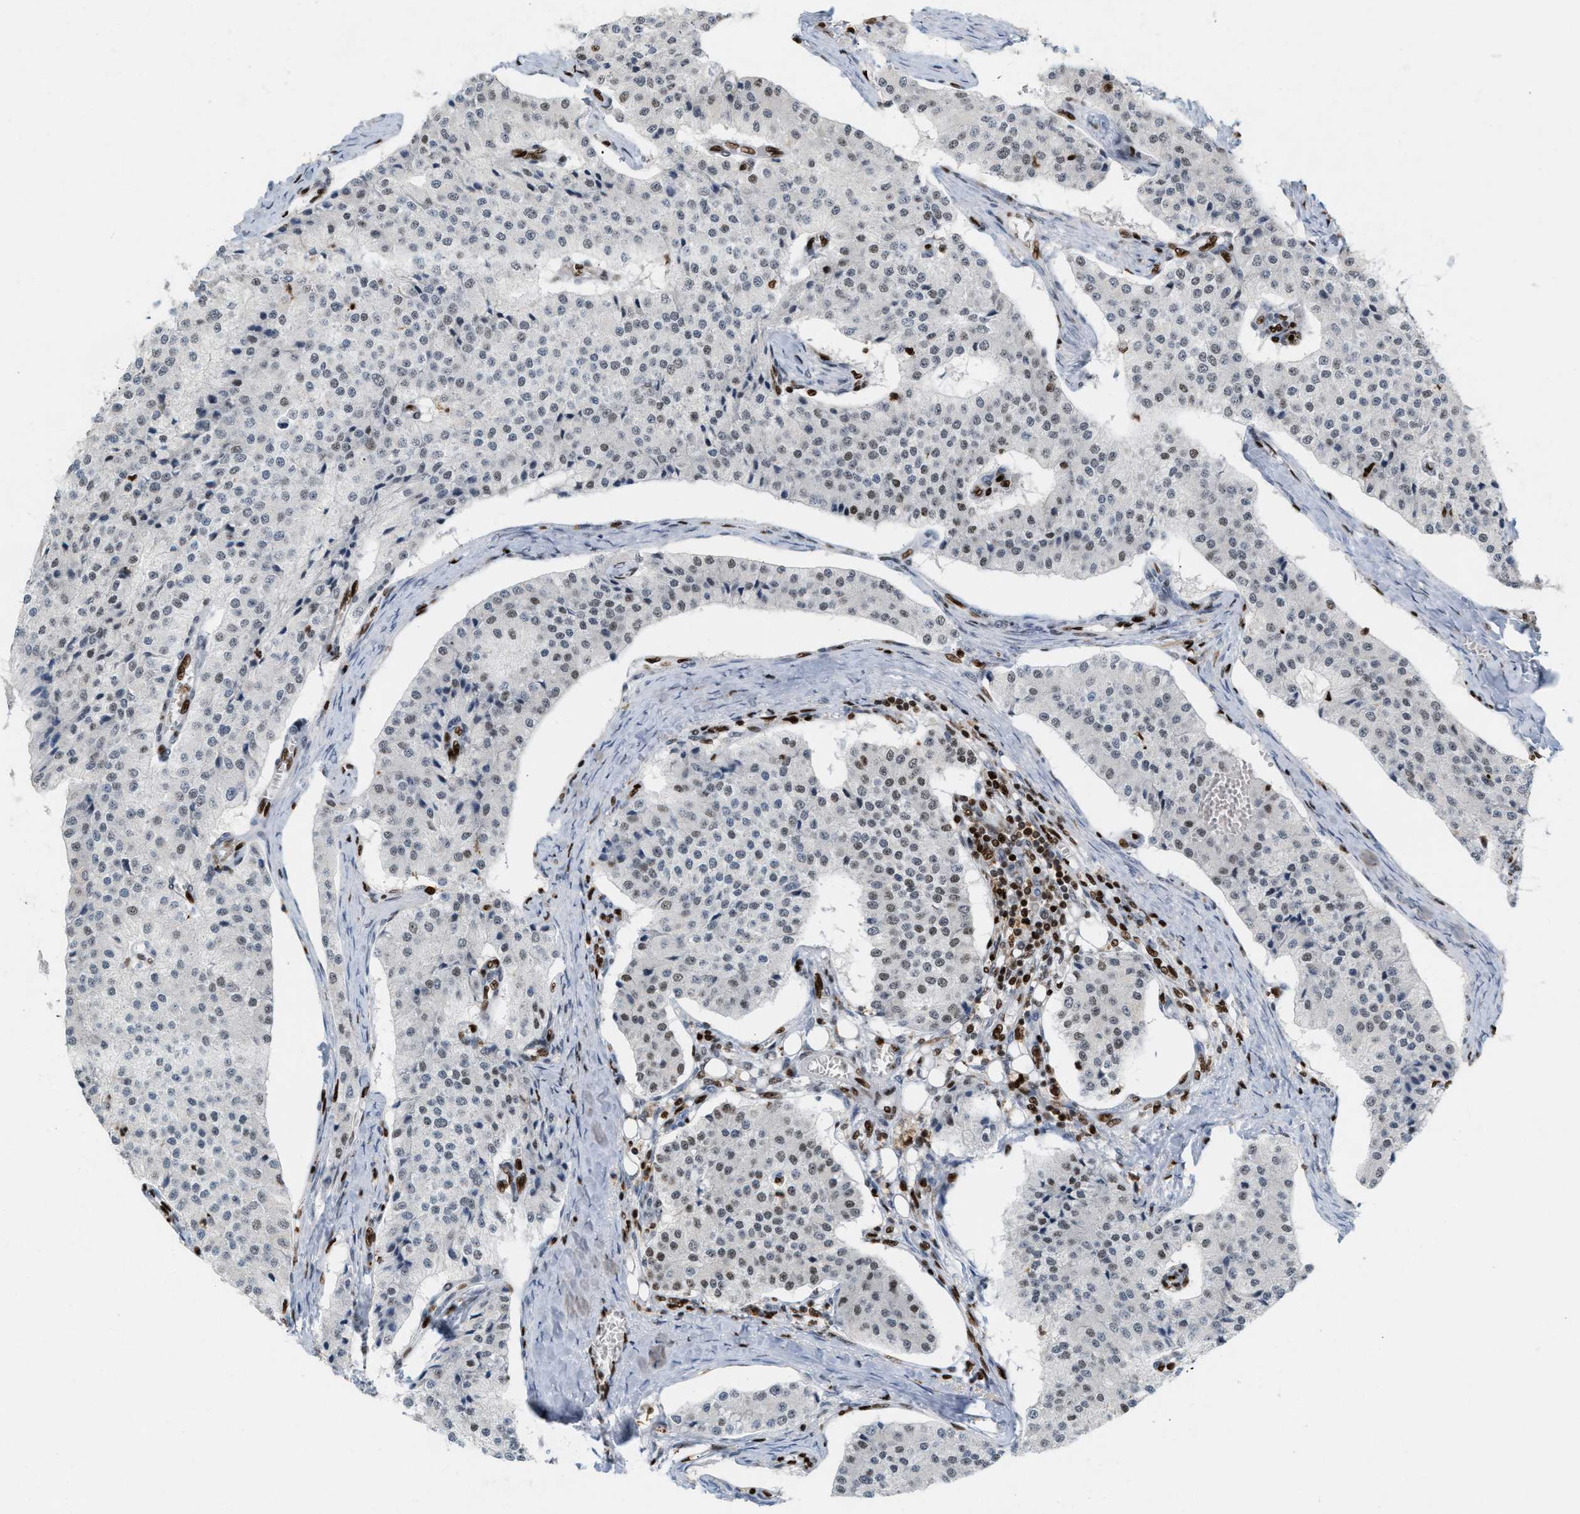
{"staining": {"intensity": "weak", "quantity": "<25%", "location": "nuclear"}, "tissue": "carcinoid", "cell_type": "Tumor cells", "image_type": "cancer", "snomed": [{"axis": "morphology", "description": "Carcinoid, malignant, NOS"}, {"axis": "topography", "description": "Colon"}], "caption": "This is an IHC micrograph of human carcinoid. There is no staining in tumor cells.", "gene": "RNASEK-C17orf49", "patient": {"sex": "female", "age": 52}}